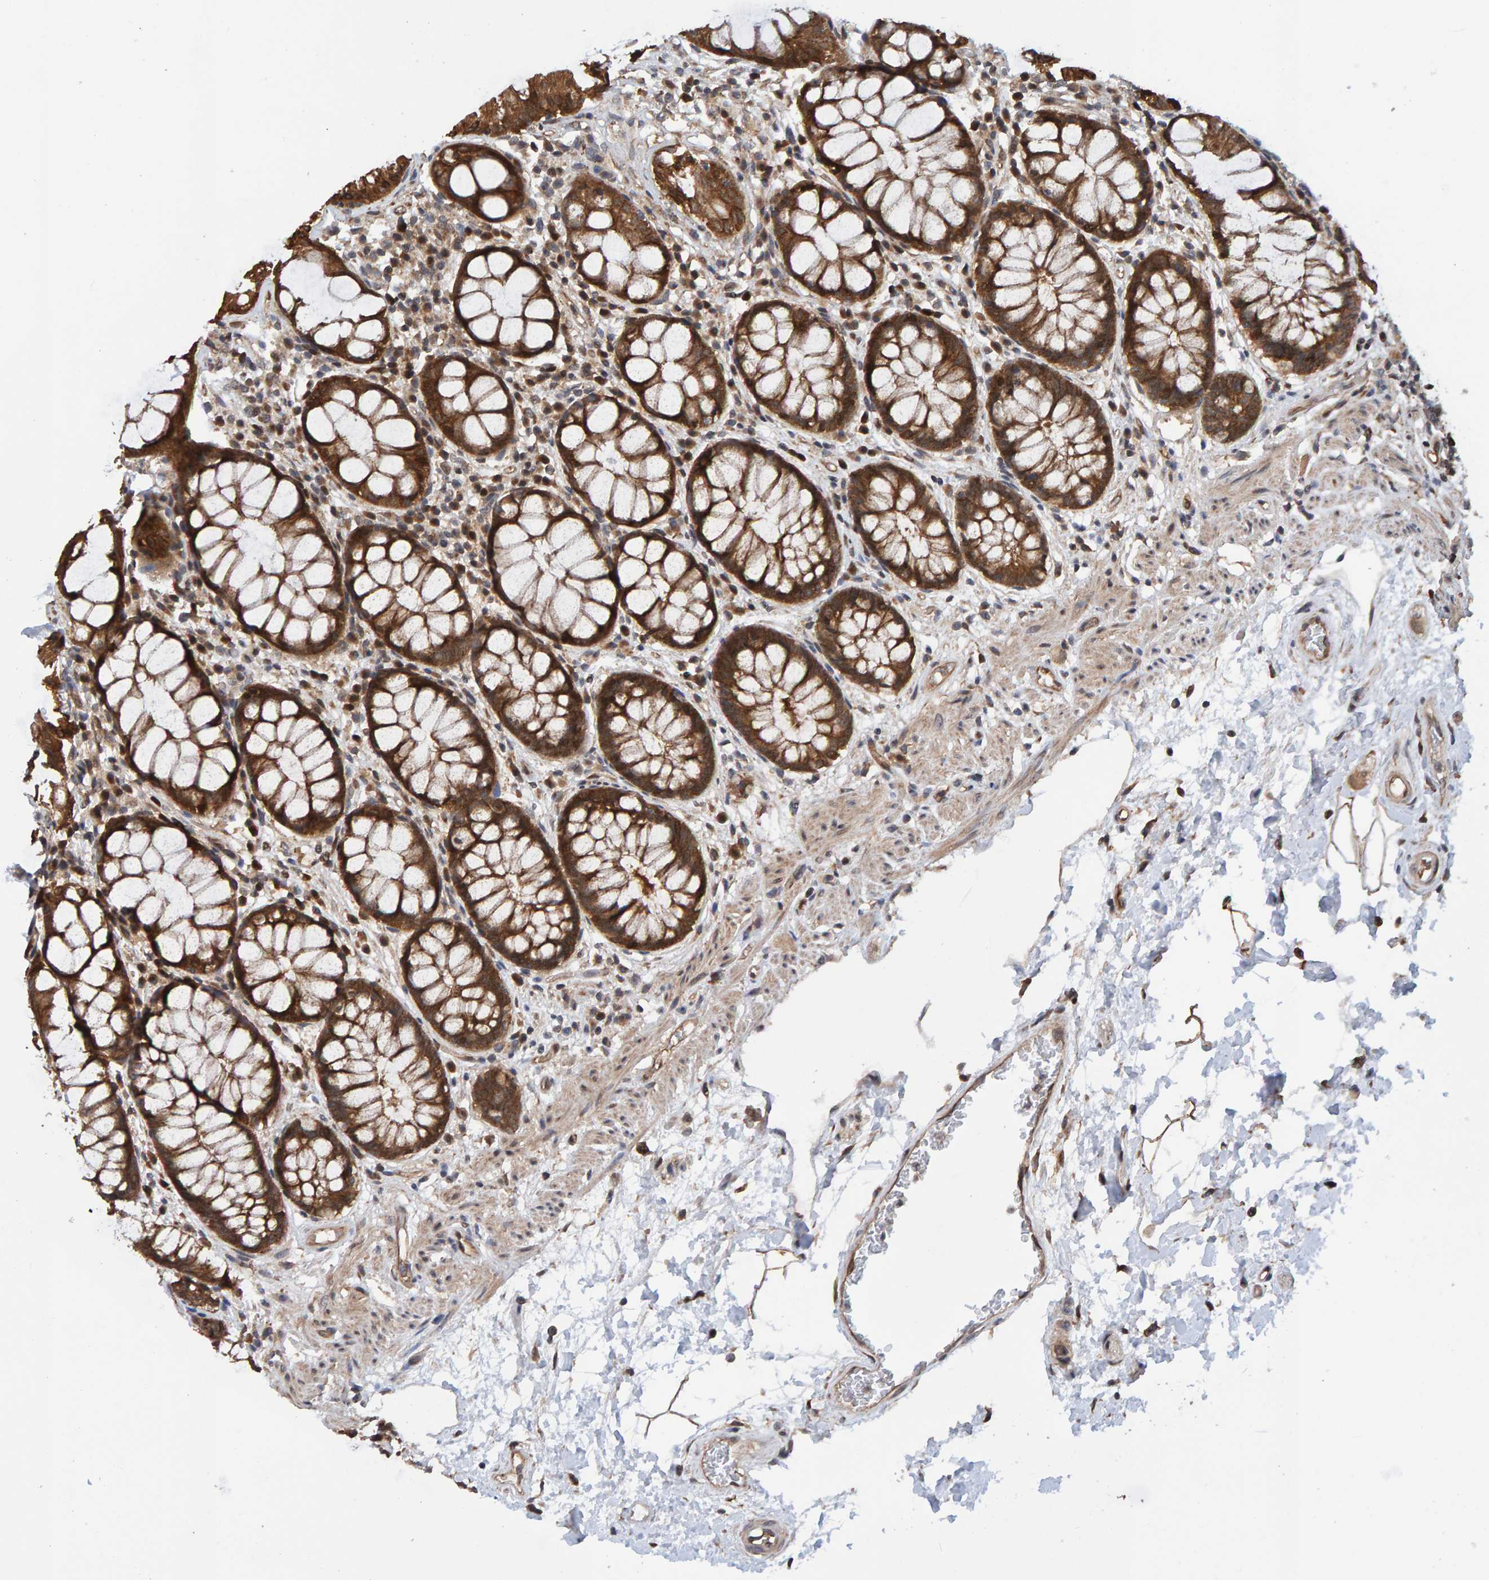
{"staining": {"intensity": "strong", "quantity": ">75%", "location": "cytoplasmic/membranous"}, "tissue": "rectum", "cell_type": "Glandular cells", "image_type": "normal", "snomed": [{"axis": "morphology", "description": "Normal tissue, NOS"}, {"axis": "topography", "description": "Rectum"}], "caption": "Immunohistochemical staining of unremarkable rectum displays strong cytoplasmic/membranous protein expression in approximately >75% of glandular cells.", "gene": "SCRN2", "patient": {"sex": "male", "age": 64}}